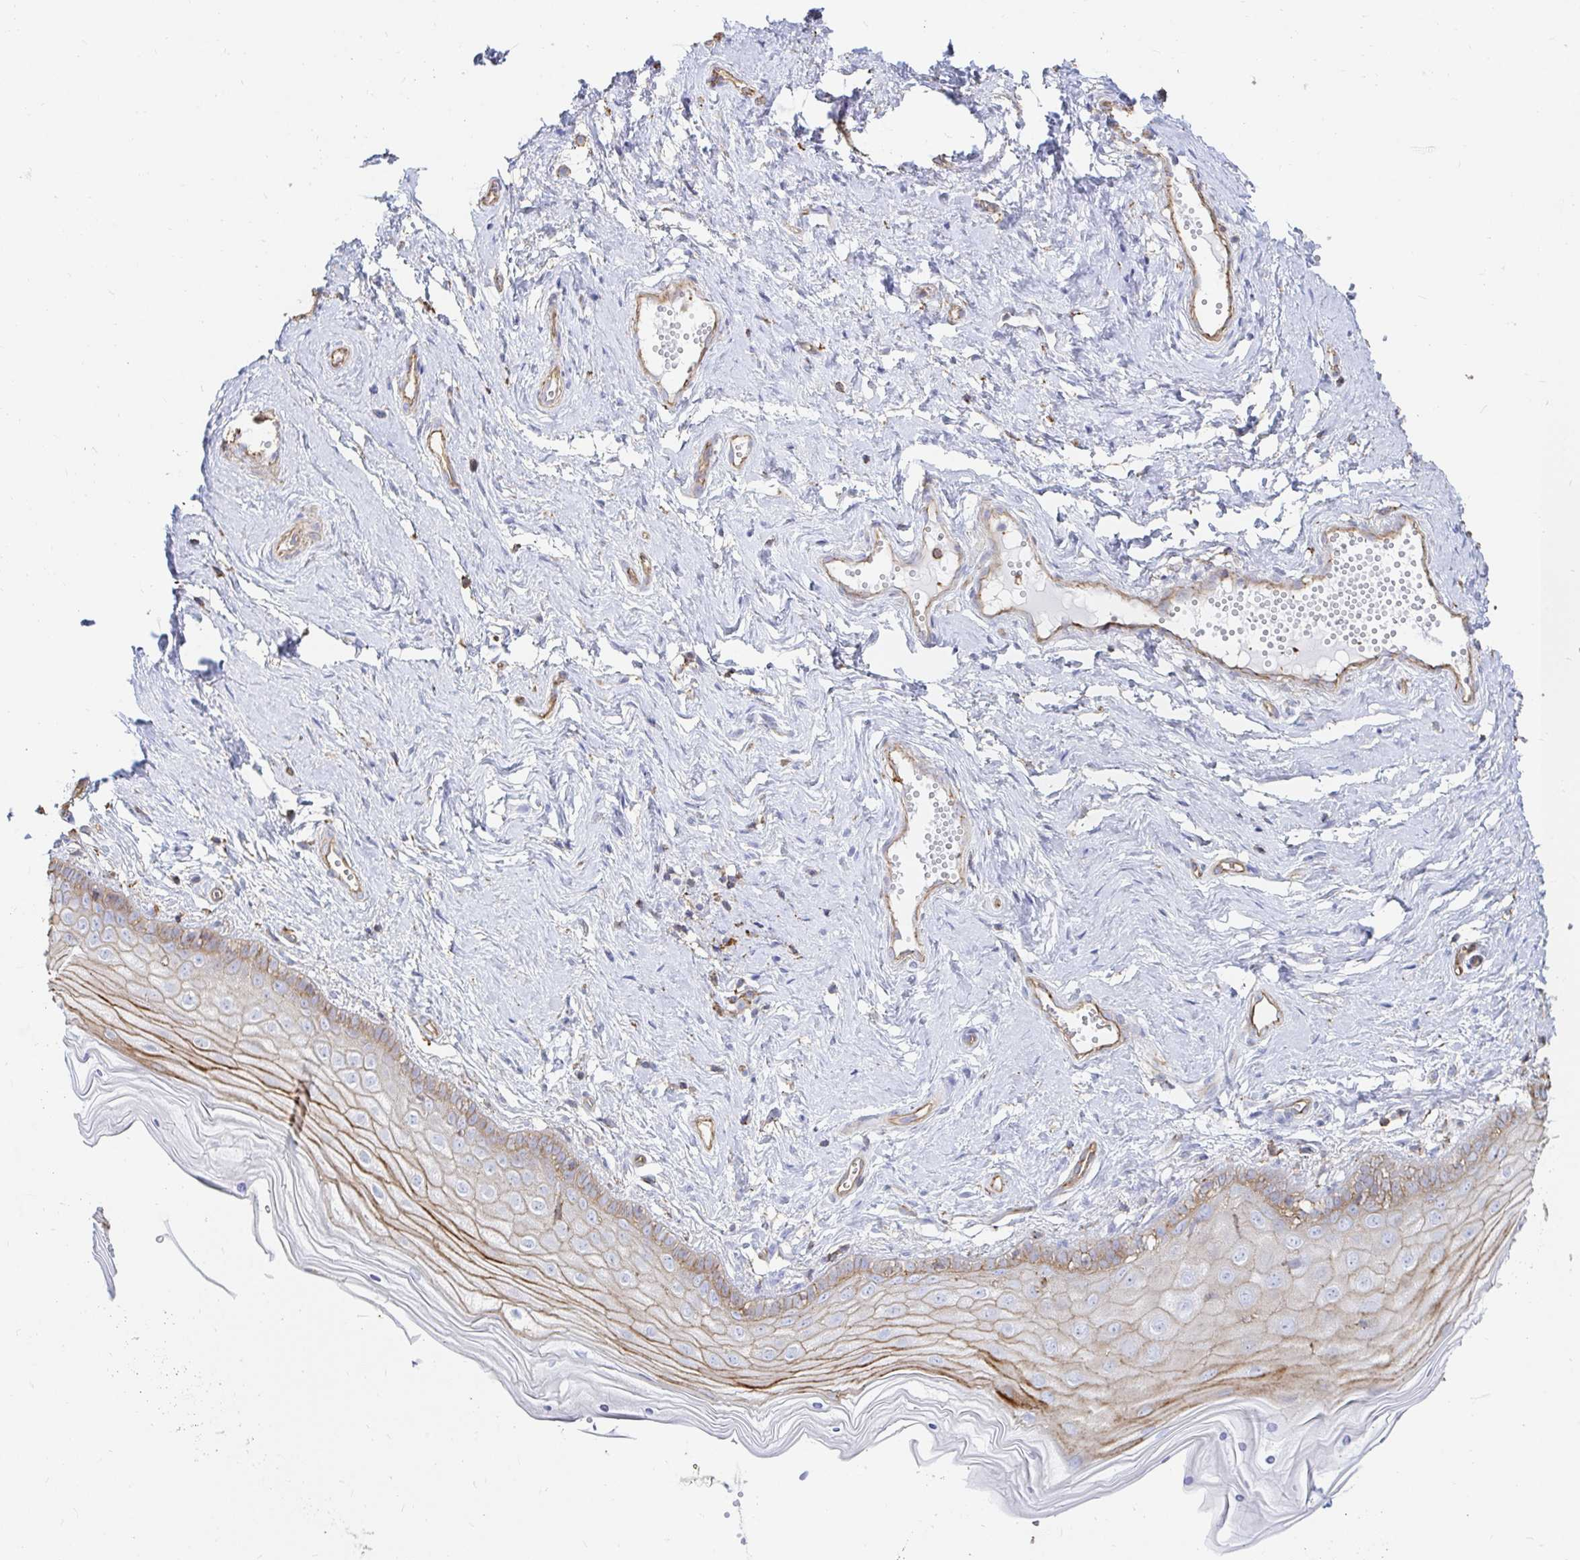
{"staining": {"intensity": "moderate", "quantity": "25%-75%", "location": "cytoplasmic/membranous"}, "tissue": "vagina", "cell_type": "Squamous epithelial cells", "image_type": "normal", "snomed": [{"axis": "morphology", "description": "Normal tissue, NOS"}, {"axis": "topography", "description": "Vagina"}], "caption": "This is an image of immunohistochemistry (IHC) staining of unremarkable vagina, which shows moderate positivity in the cytoplasmic/membranous of squamous epithelial cells.", "gene": "PTPN14", "patient": {"sex": "female", "age": 38}}